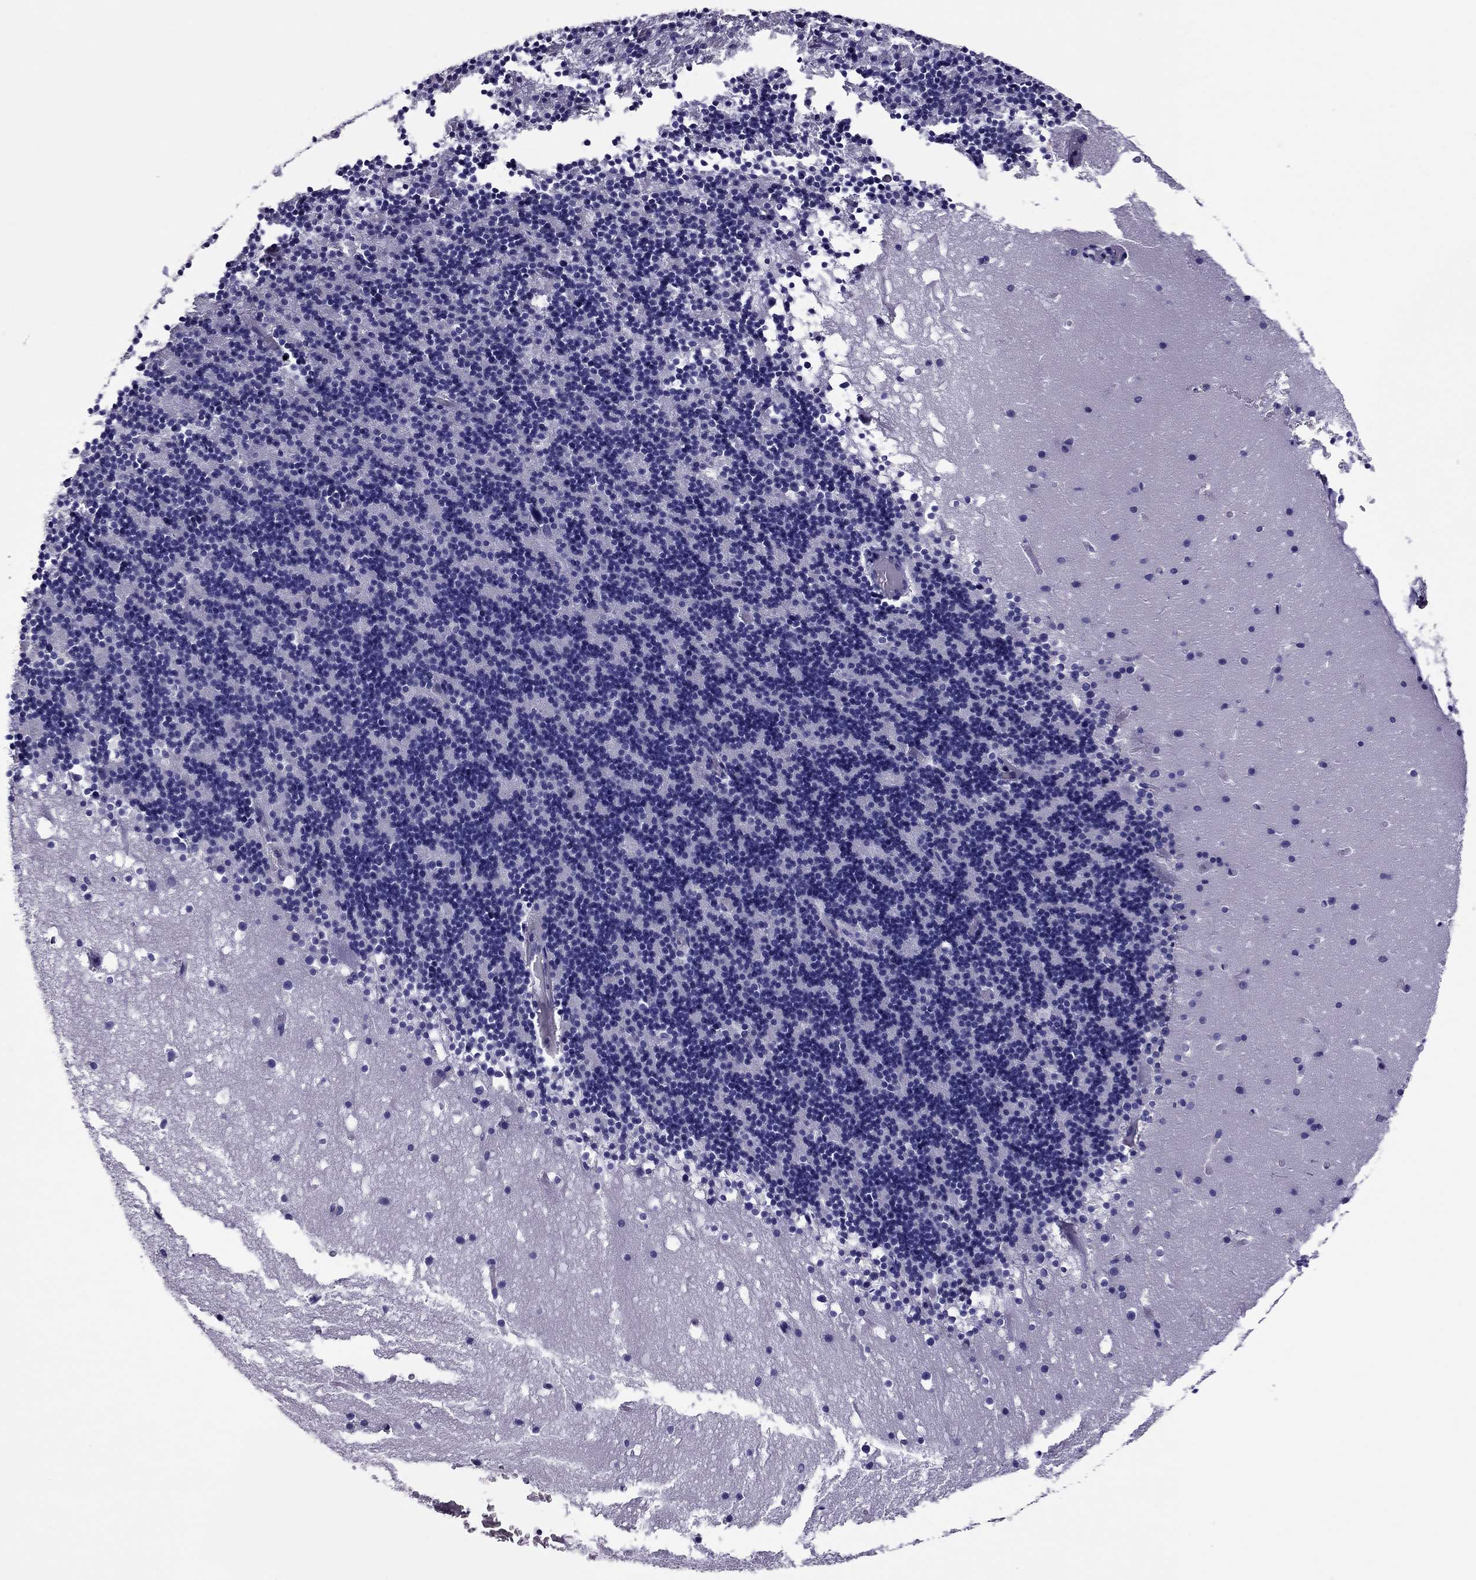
{"staining": {"intensity": "negative", "quantity": "none", "location": "none"}, "tissue": "cerebellum", "cell_type": "Cells in granular layer", "image_type": "normal", "snomed": [{"axis": "morphology", "description": "Normal tissue, NOS"}, {"axis": "topography", "description": "Cerebellum"}], "caption": "Immunohistochemistry (IHC) histopathology image of unremarkable cerebellum: human cerebellum stained with DAB (3,3'-diaminobenzidine) displays no significant protein expression in cells in granular layer. The staining is performed using DAB (3,3'-diaminobenzidine) brown chromogen with nuclei counter-stained in using hematoxylin.", "gene": "SPINT3", "patient": {"sex": "male", "age": 37}}